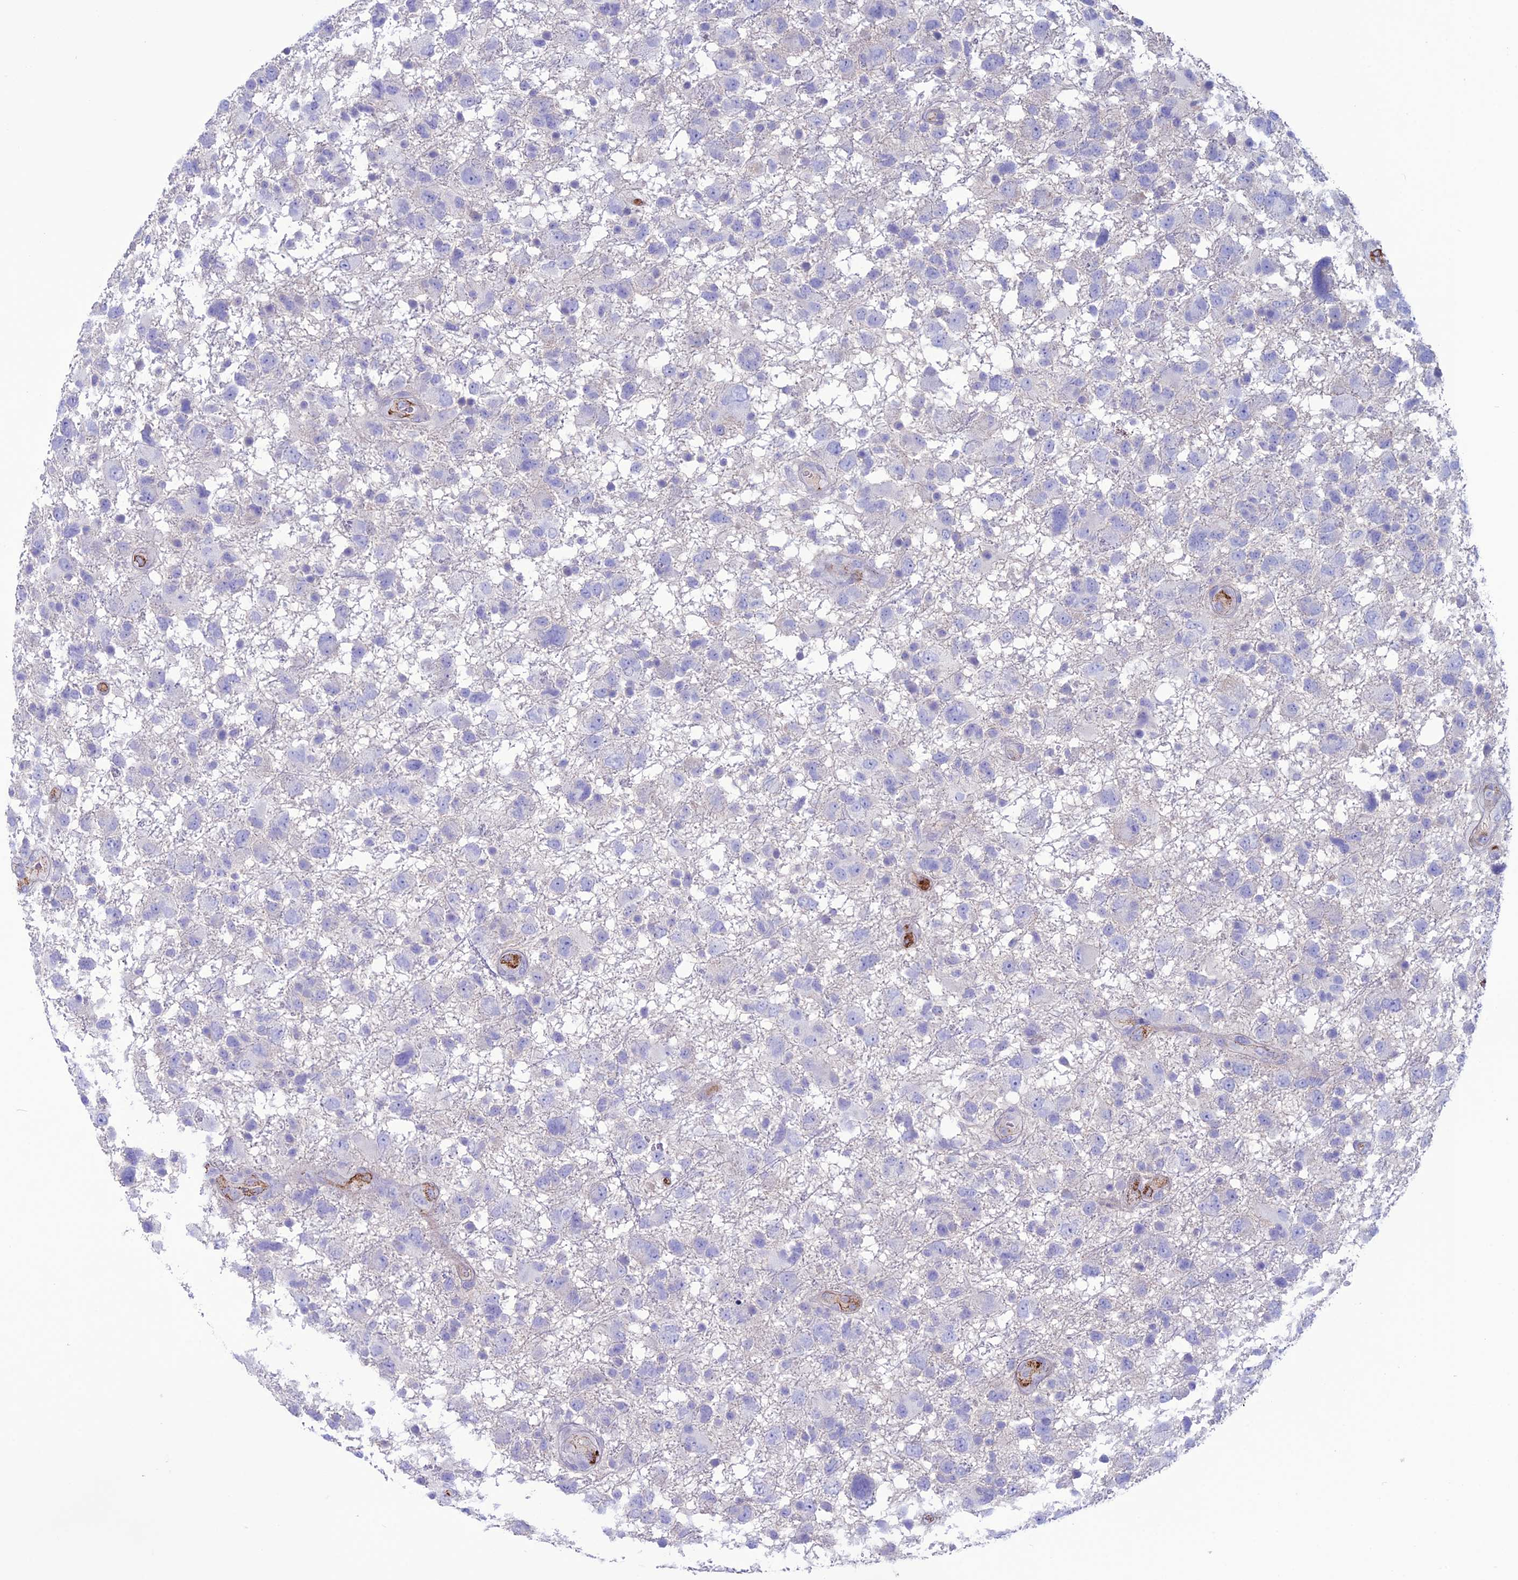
{"staining": {"intensity": "negative", "quantity": "none", "location": "none"}, "tissue": "glioma", "cell_type": "Tumor cells", "image_type": "cancer", "snomed": [{"axis": "morphology", "description": "Glioma, malignant, High grade"}, {"axis": "topography", "description": "Brain"}], "caption": "Immunohistochemistry (IHC) image of neoplastic tissue: glioma stained with DAB shows no significant protein staining in tumor cells.", "gene": "CDC42EP5", "patient": {"sex": "male", "age": 61}}